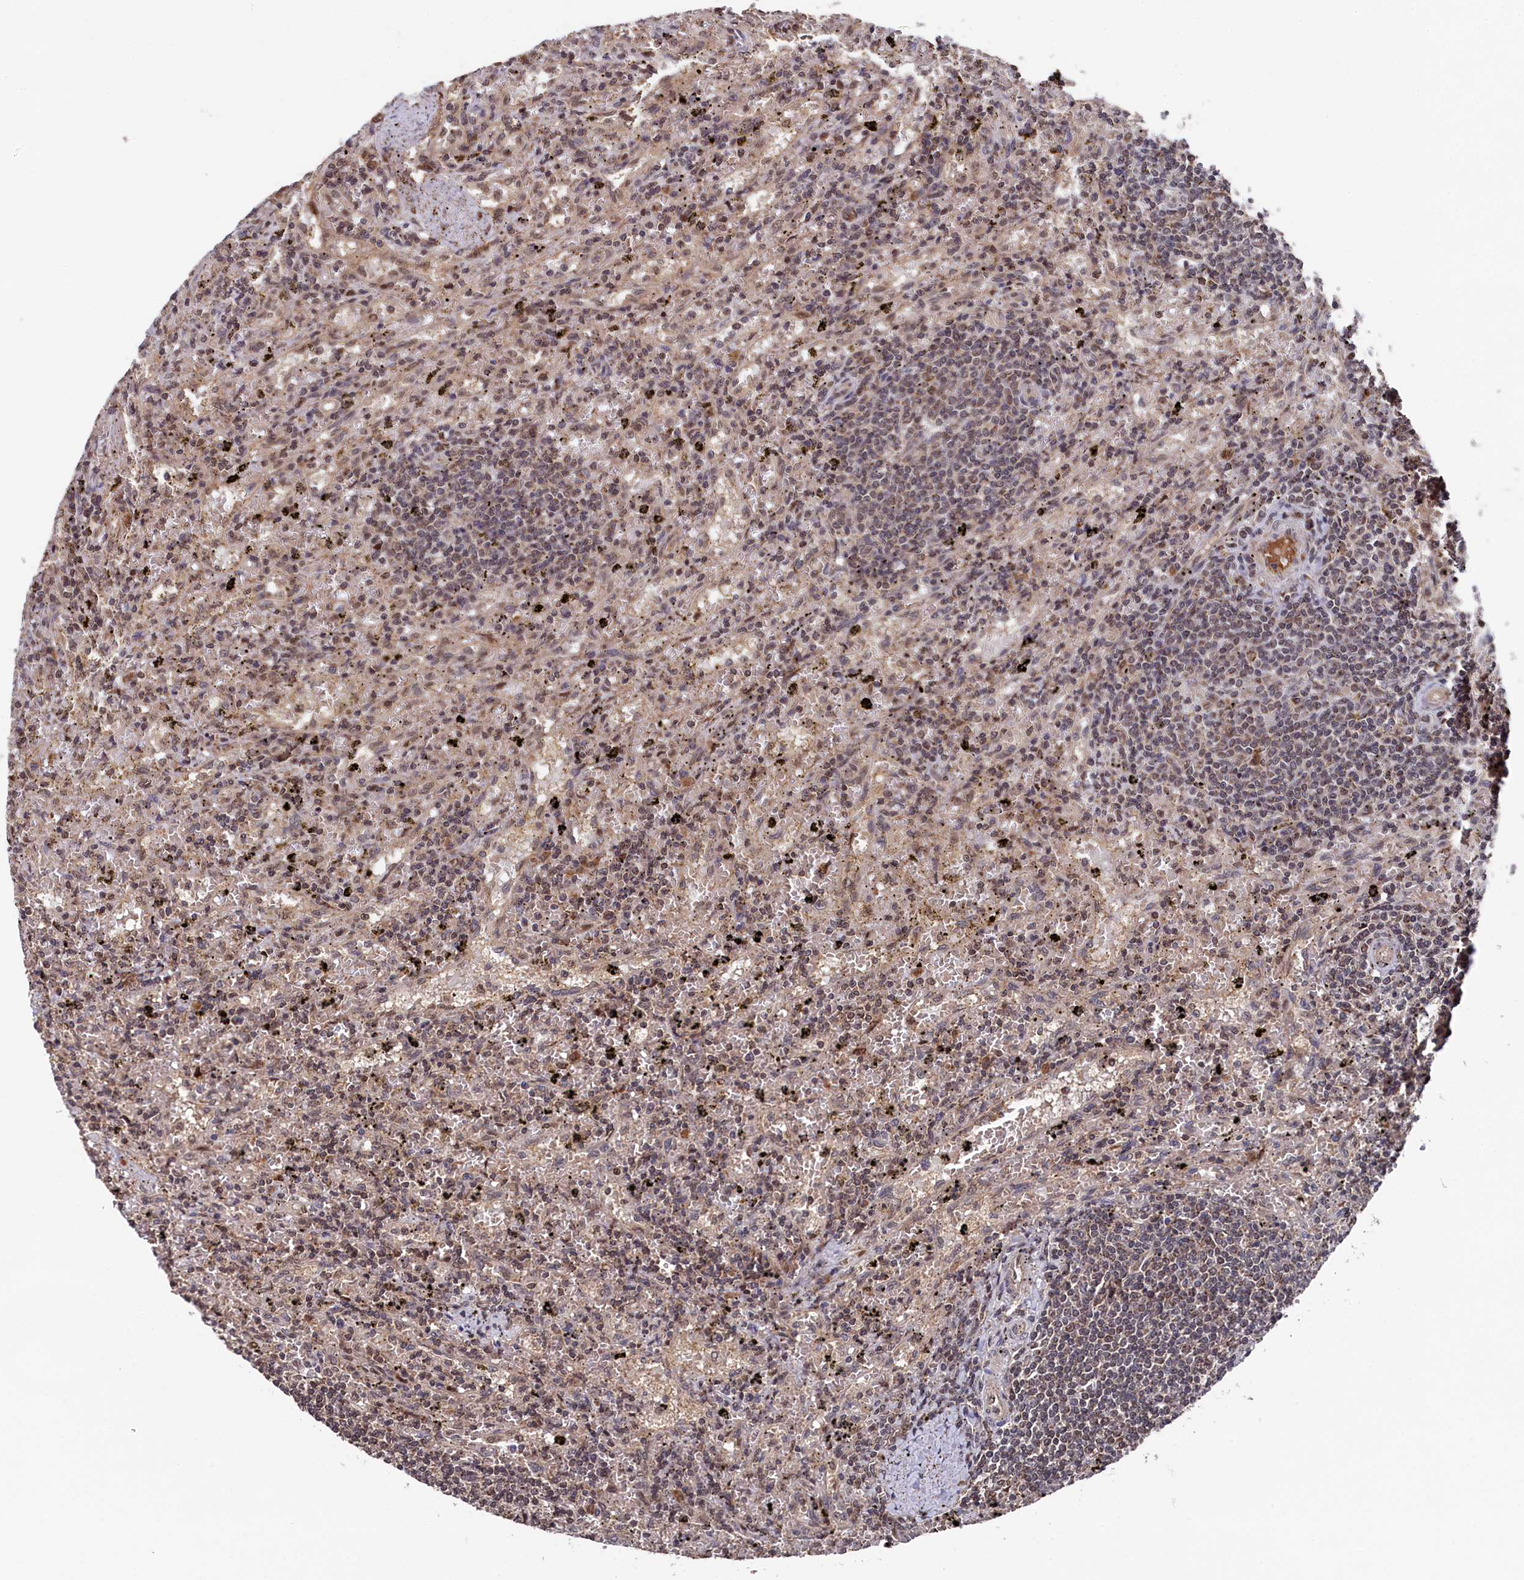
{"staining": {"intensity": "weak", "quantity": "25%-75%", "location": "cytoplasmic/membranous"}, "tissue": "lymphoma", "cell_type": "Tumor cells", "image_type": "cancer", "snomed": [{"axis": "morphology", "description": "Malignant lymphoma, non-Hodgkin's type, Low grade"}, {"axis": "topography", "description": "Spleen"}], "caption": "Protein analysis of low-grade malignant lymphoma, non-Hodgkin's type tissue shows weak cytoplasmic/membranous positivity in about 25%-75% of tumor cells.", "gene": "CLPX", "patient": {"sex": "male", "age": 76}}